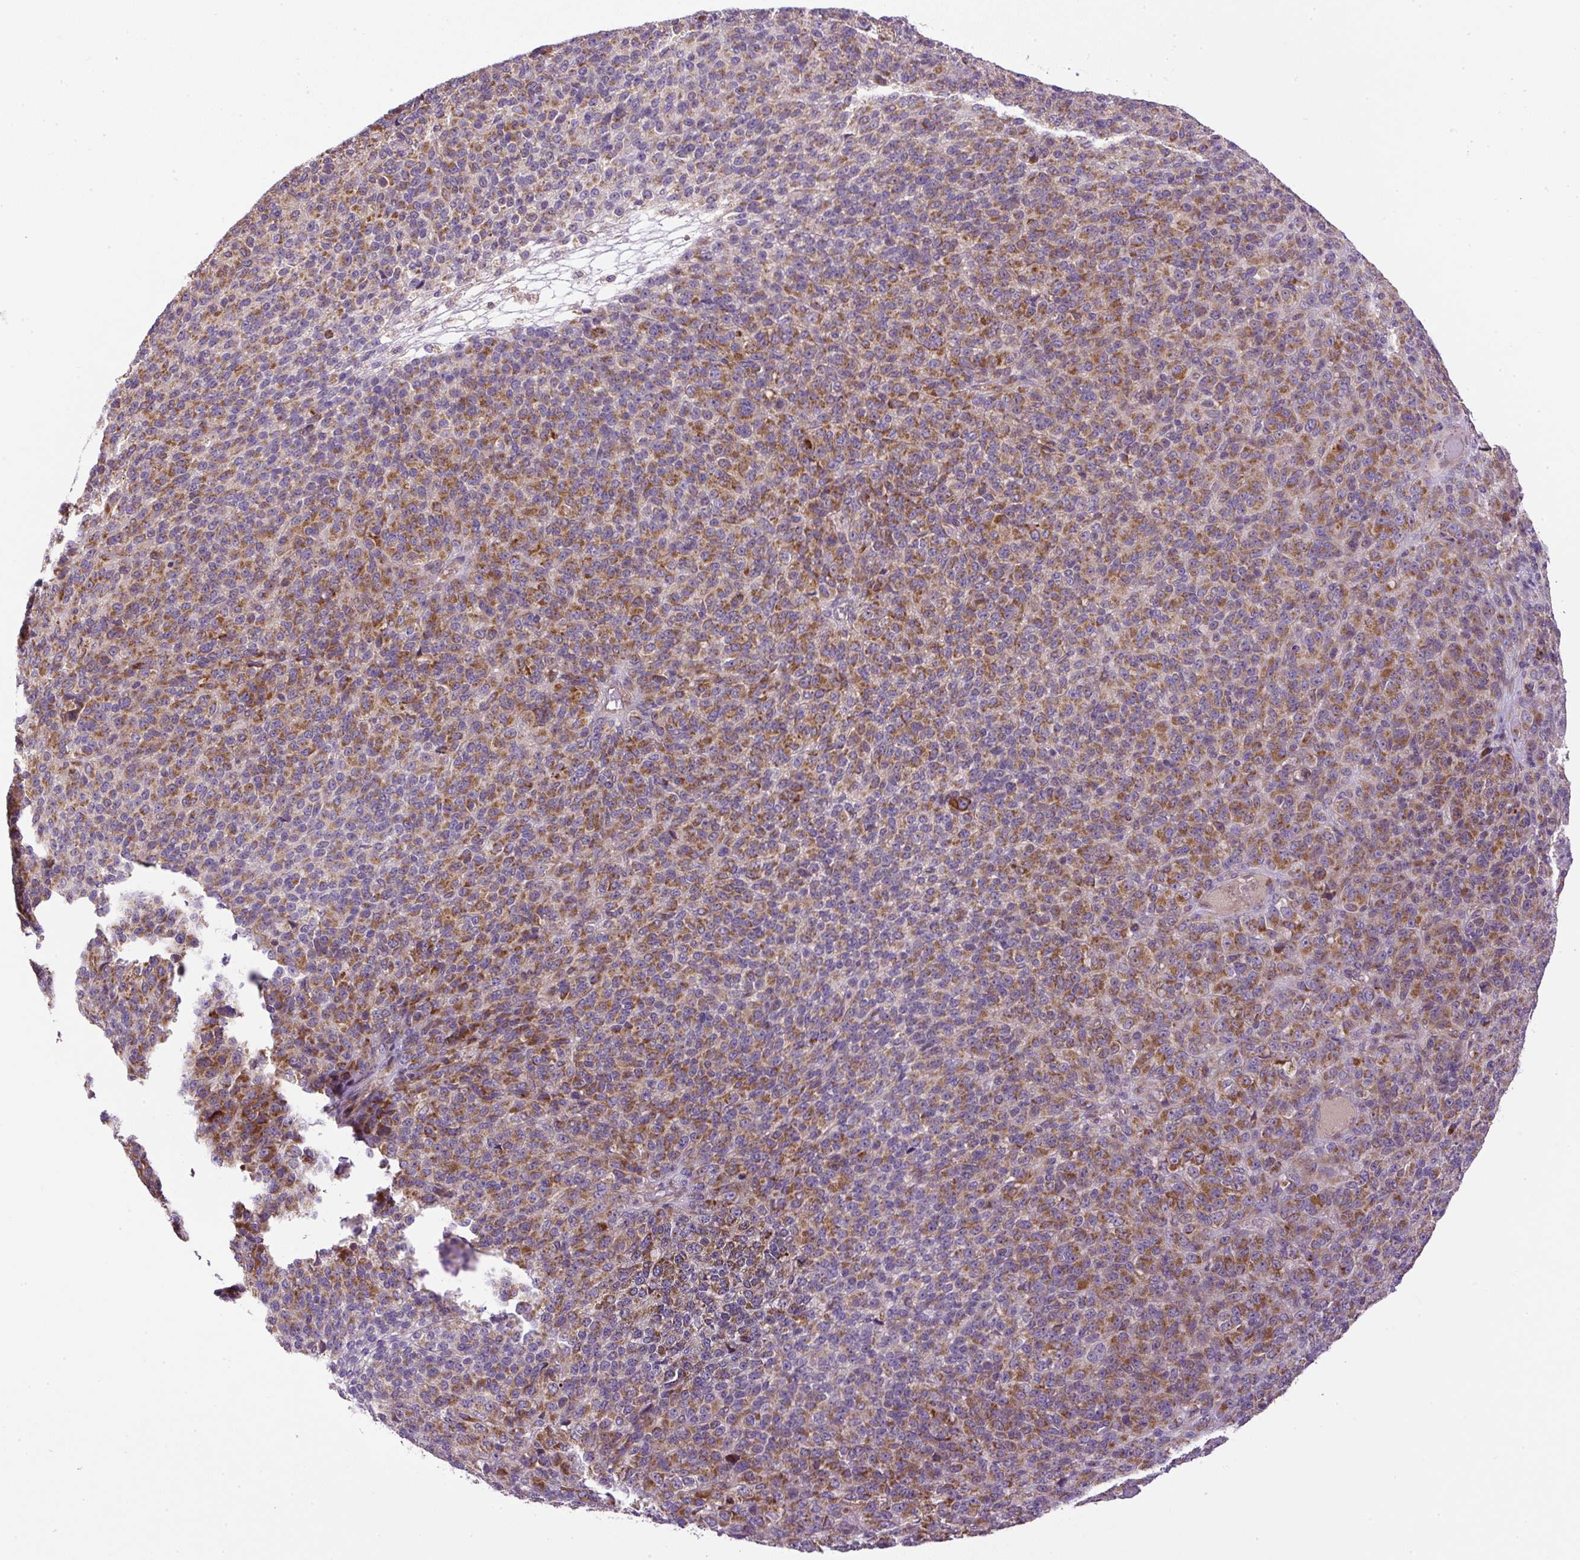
{"staining": {"intensity": "moderate", "quantity": ">75%", "location": "cytoplasmic/membranous"}, "tissue": "melanoma", "cell_type": "Tumor cells", "image_type": "cancer", "snomed": [{"axis": "morphology", "description": "Malignant melanoma, Metastatic site"}, {"axis": "topography", "description": "Brain"}], "caption": "Protein expression by immunohistochemistry shows moderate cytoplasmic/membranous positivity in approximately >75% of tumor cells in melanoma.", "gene": "ZNF547", "patient": {"sex": "female", "age": 56}}